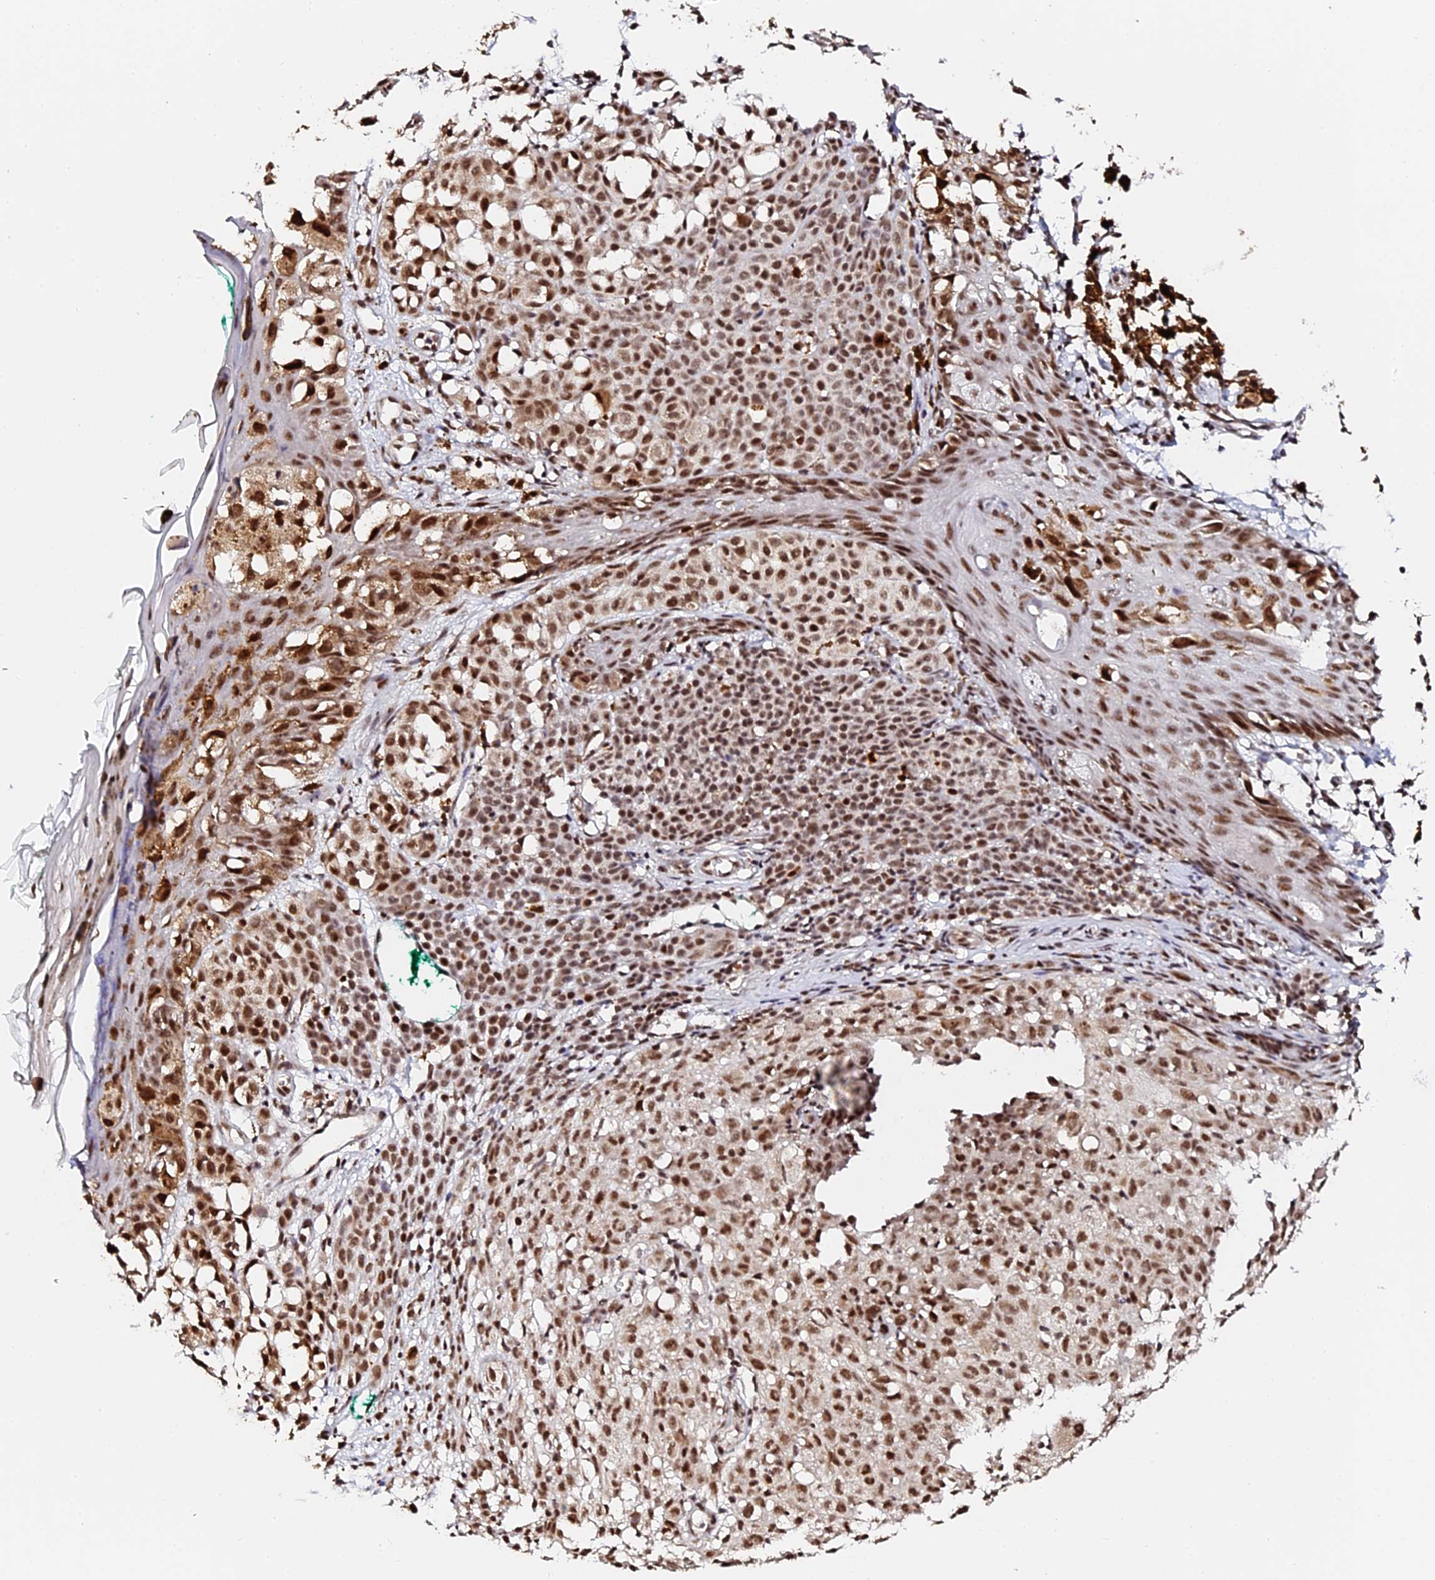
{"staining": {"intensity": "strong", "quantity": ">75%", "location": "nuclear"}, "tissue": "melanoma", "cell_type": "Tumor cells", "image_type": "cancer", "snomed": [{"axis": "morphology", "description": "Malignant melanoma, NOS"}, {"axis": "topography", "description": "Skin of leg"}], "caption": "A brown stain highlights strong nuclear positivity of a protein in melanoma tumor cells. The protein of interest is shown in brown color, while the nuclei are stained blue.", "gene": "MCRS1", "patient": {"sex": "female", "age": 72}}